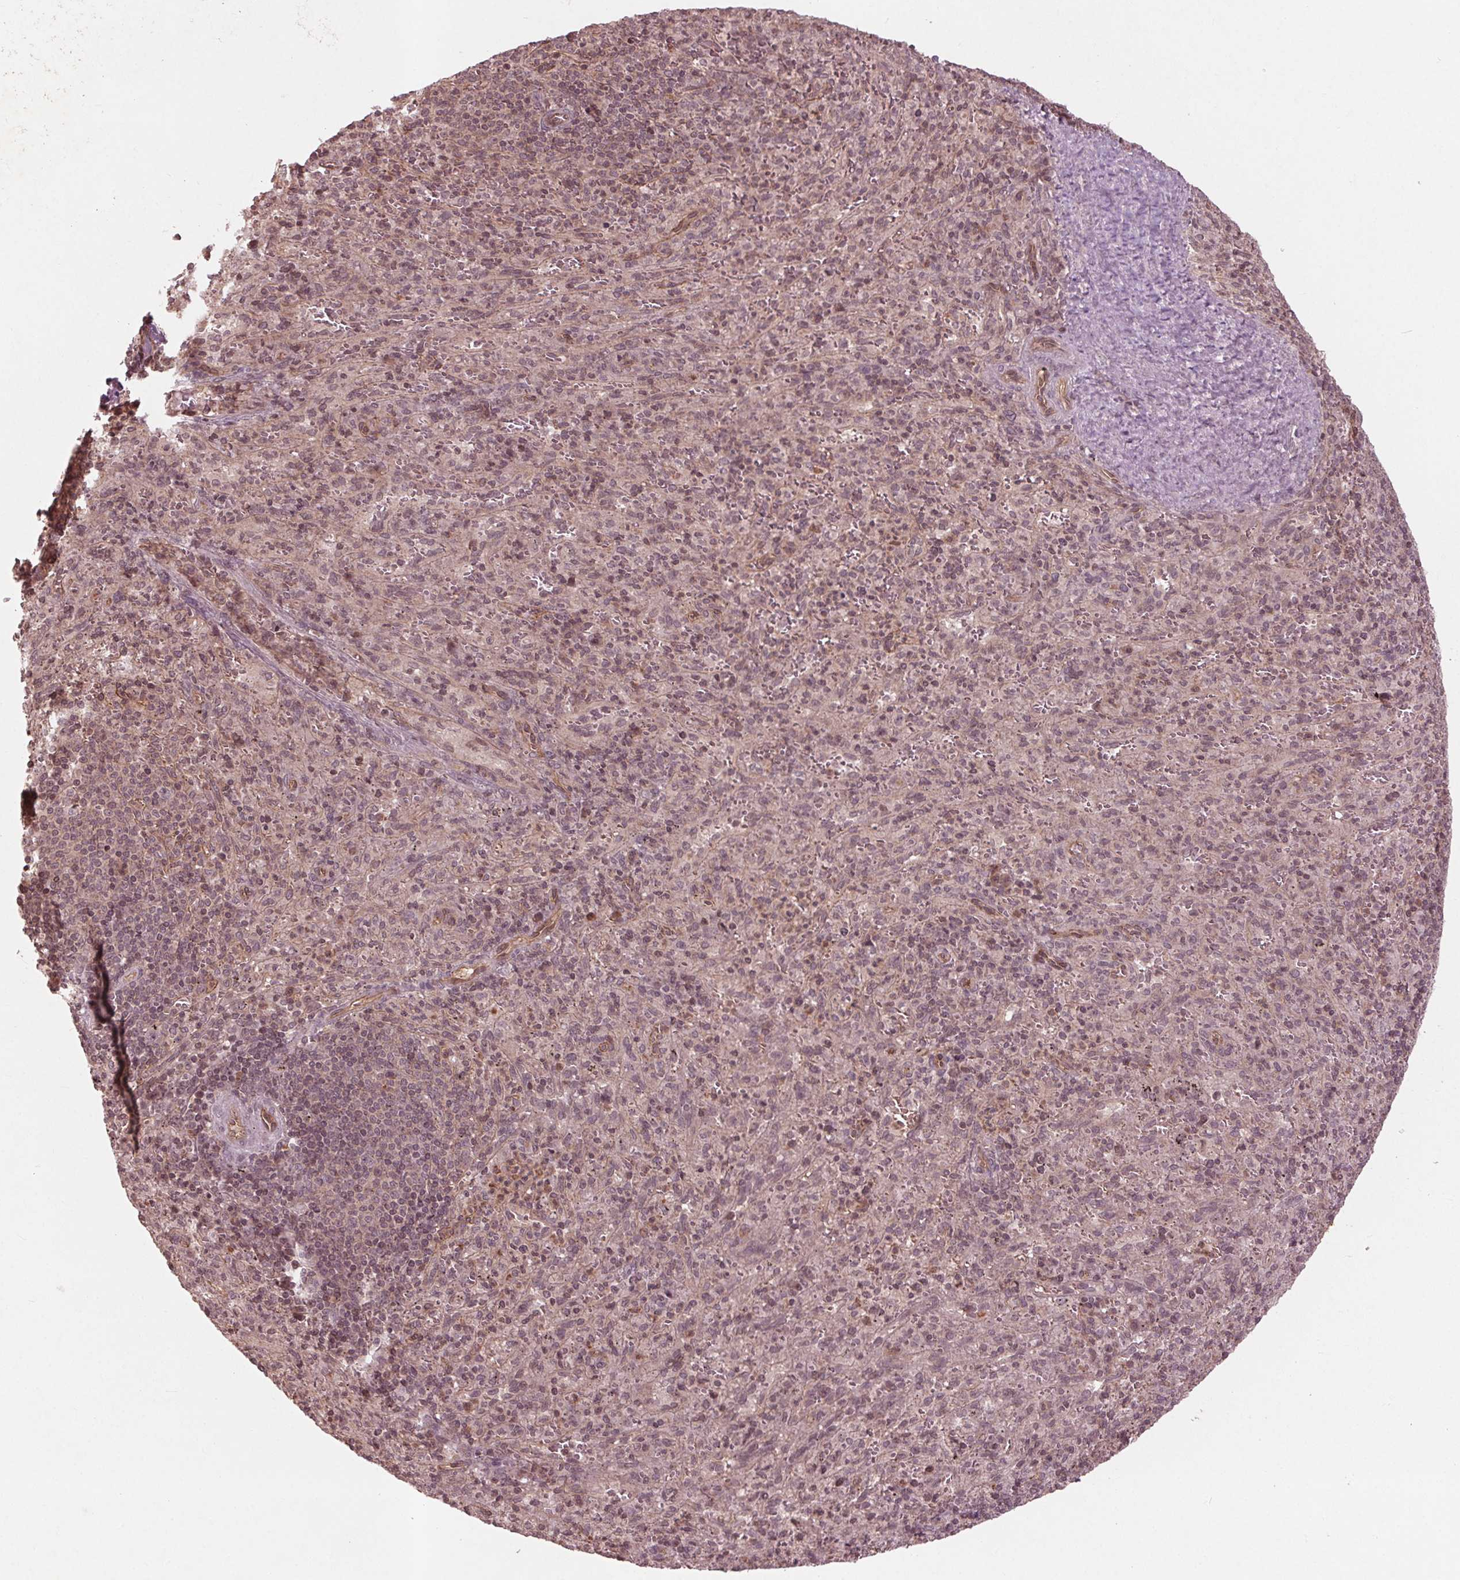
{"staining": {"intensity": "weak", "quantity": "25%-75%", "location": "nuclear"}, "tissue": "spleen", "cell_type": "Cells in red pulp", "image_type": "normal", "snomed": [{"axis": "morphology", "description": "Normal tissue, NOS"}, {"axis": "topography", "description": "Spleen"}], "caption": "A brown stain labels weak nuclear positivity of a protein in cells in red pulp of benign spleen. (Stains: DAB in brown, nuclei in blue, Microscopy: brightfield microscopy at high magnification).", "gene": "BTBD1", "patient": {"sex": "male", "age": 57}}